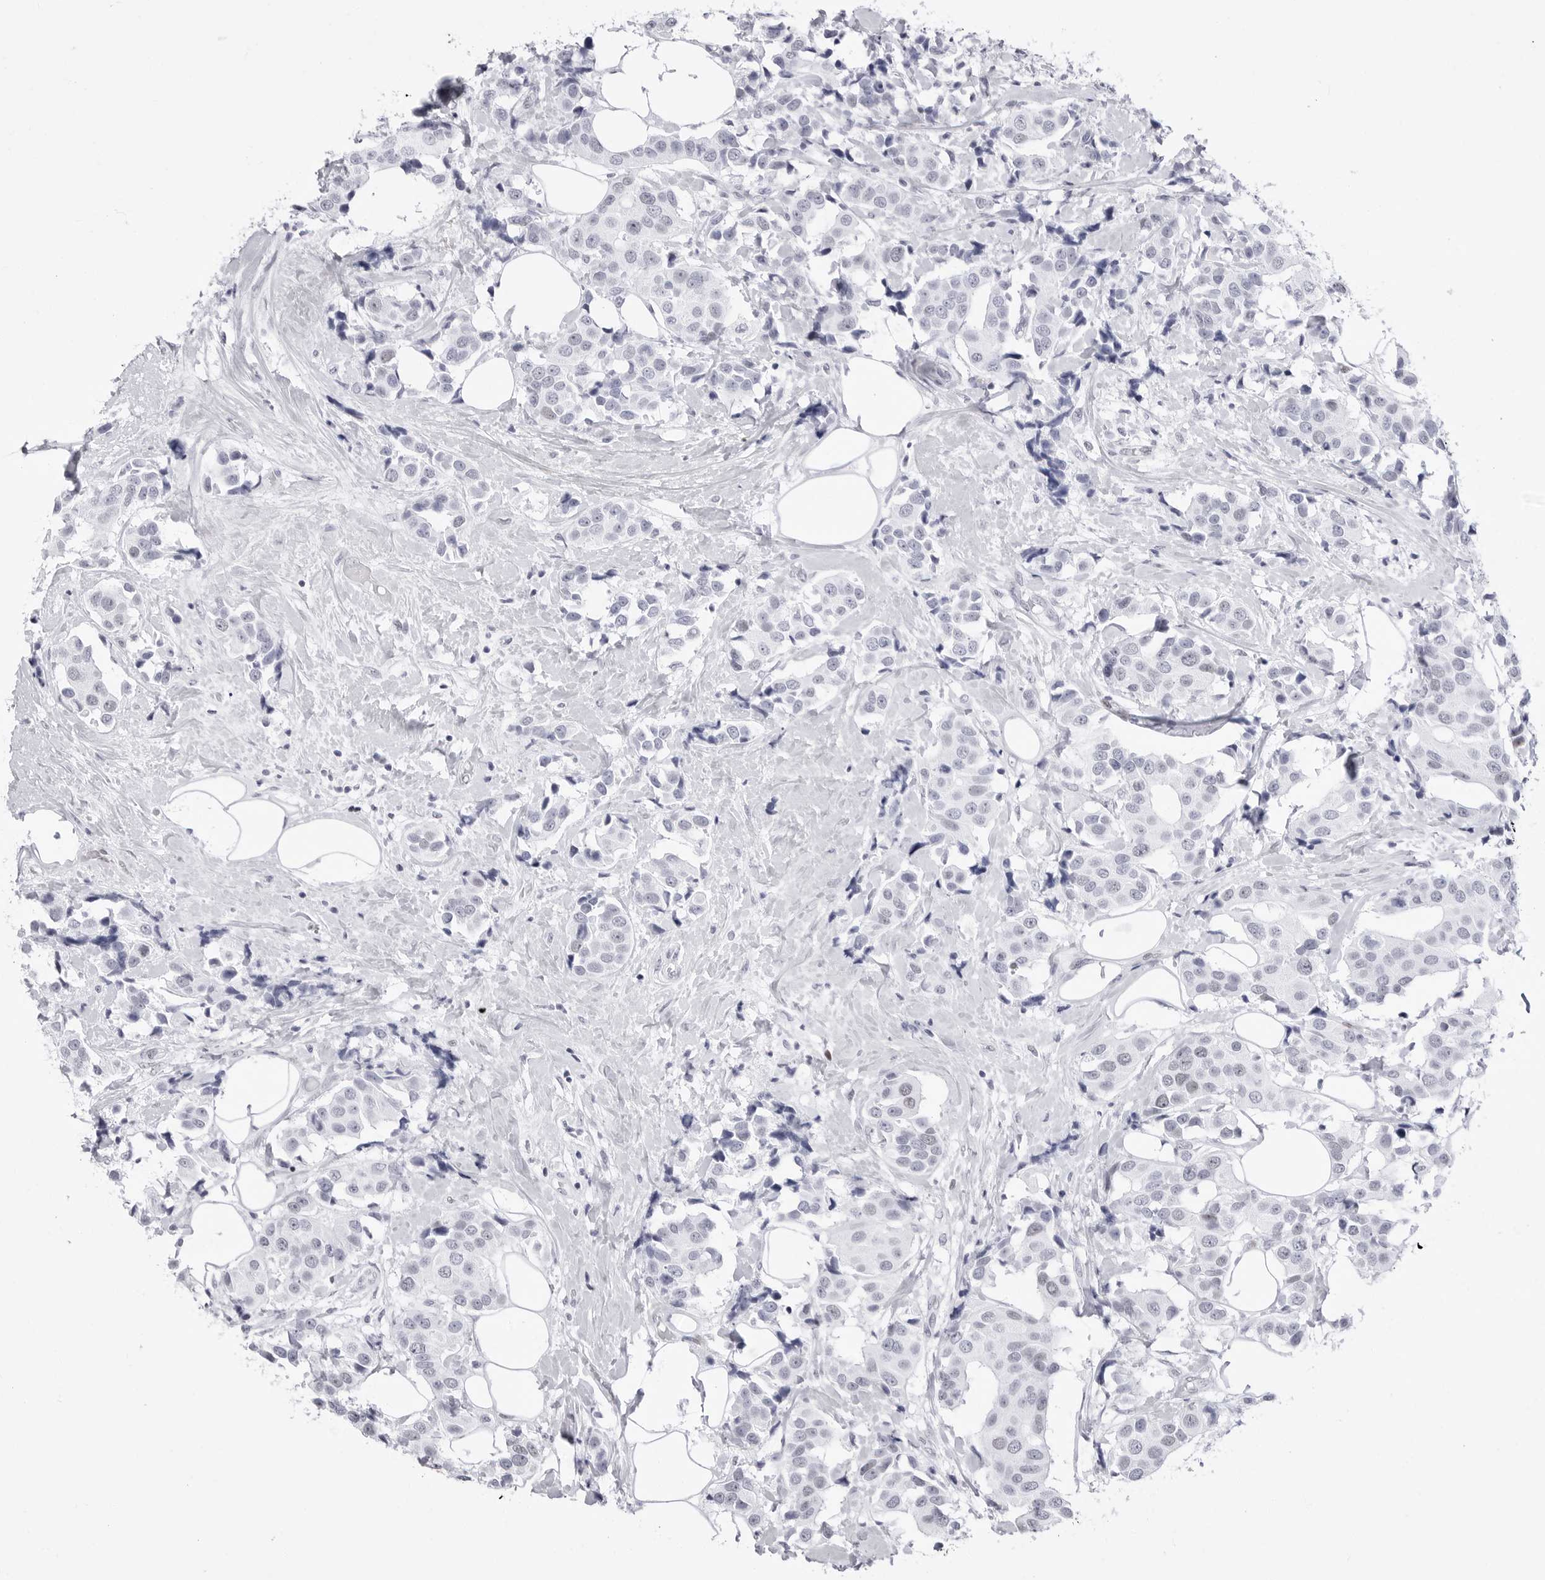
{"staining": {"intensity": "negative", "quantity": "none", "location": "none"}, "tissue": "breast cancer", "cell_type": "Tumor cells", "image_type": "cancer", "snomed": [{"axis": "morphology", "description": "Normal tissue, NOS"}, {"axis": "morphology", "description": "Duct carcinoma"}, {"axis": "topography", "description": "Breast"}], "caption": "A high-resolution image shows IHC staining of breast cancer (infiltrating ductal carcinoma), which reveals no significant positivity in tumor cells.", "gene": "NASP", "patient": {"sex": "female", "age": 39}}